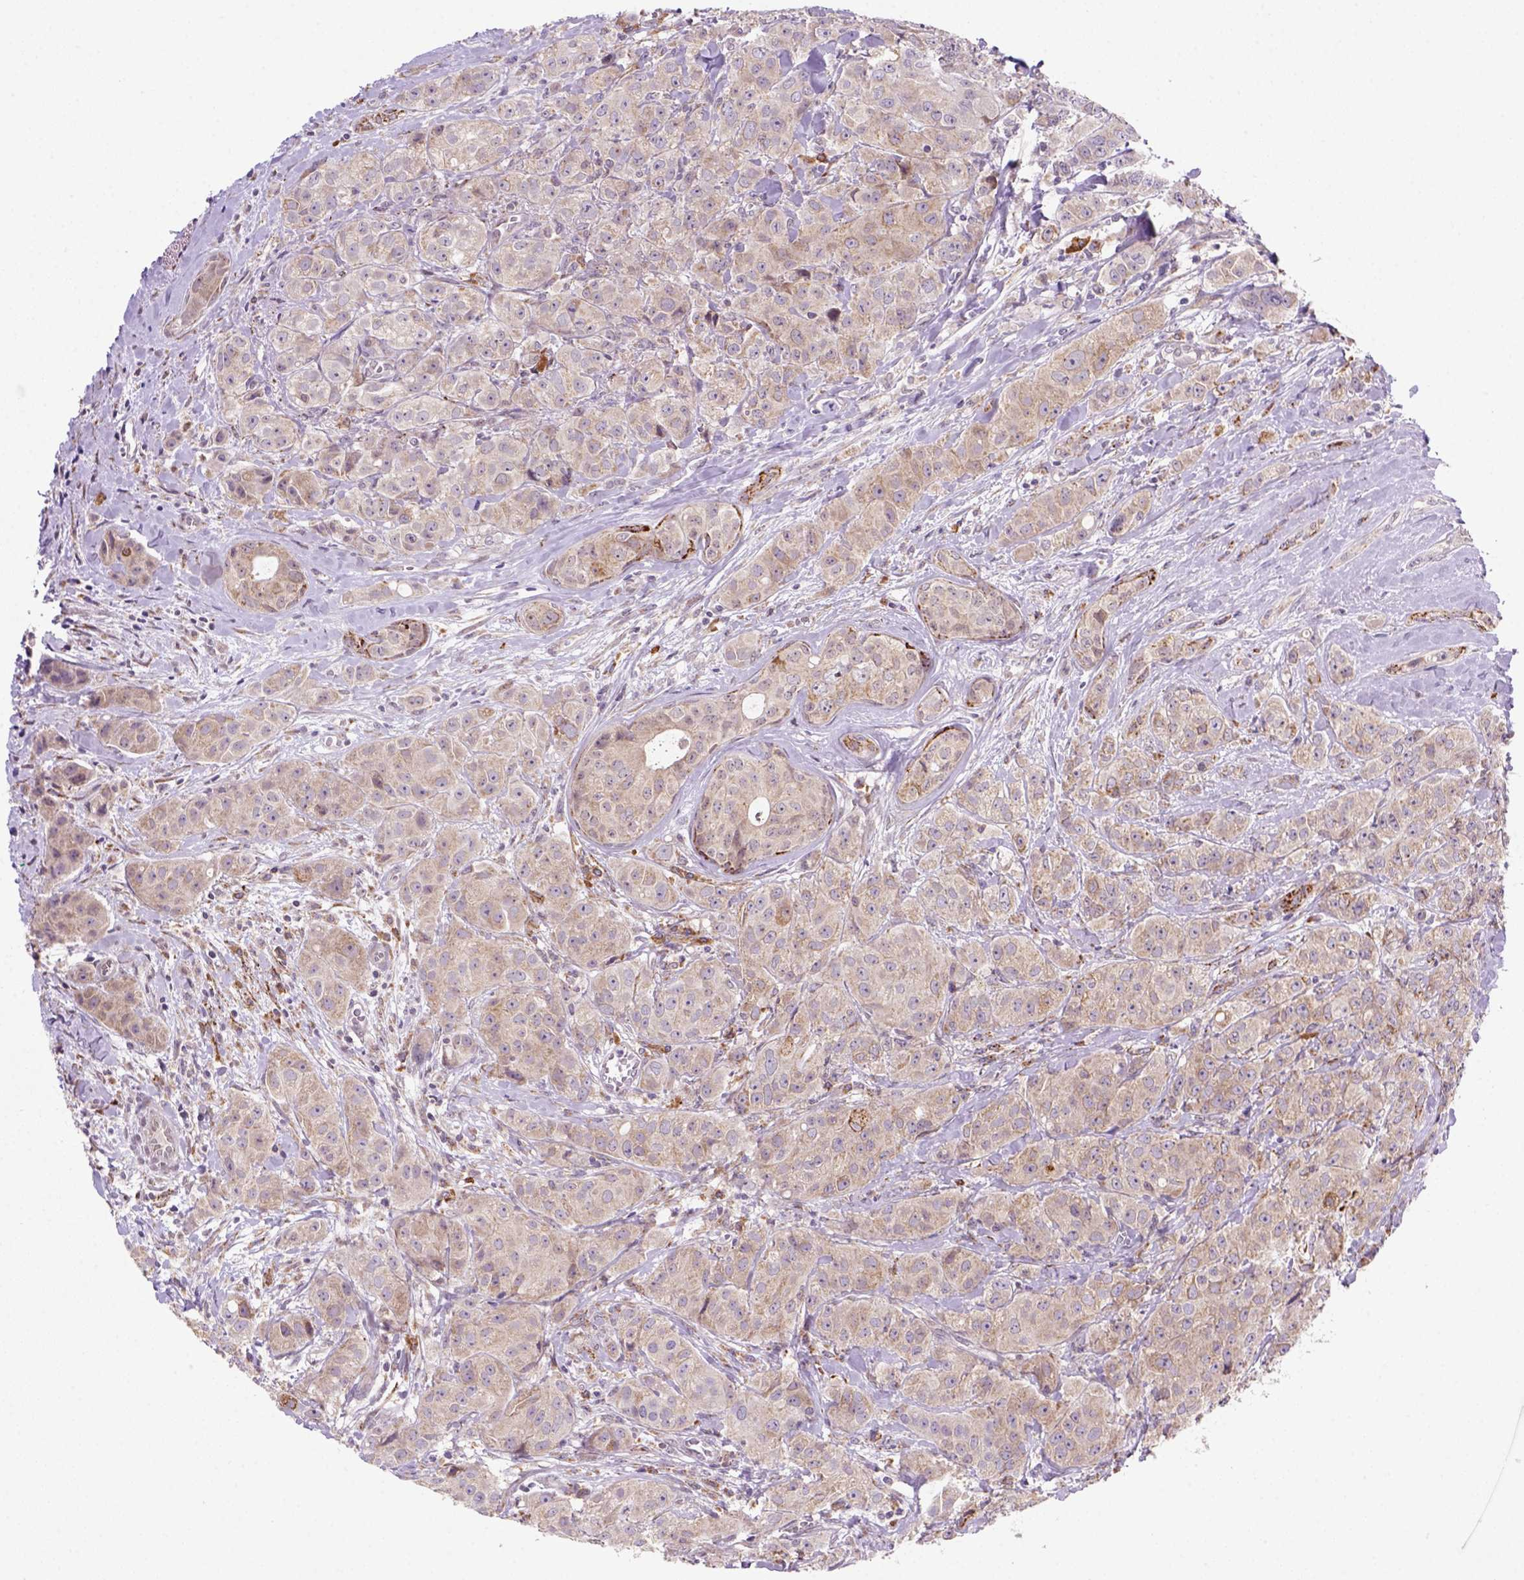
{"staining": {"intensity": "moderate", "quantity": "25%-75%", "location": "cytoplasmic/membranous"}, "tissue": "breast cancer", "cell_type": "Tumor cells", "image_type": "cancer", "snomed": [{"axis": "morphology", "description": "Duct carcinoma"}, {"axis": "topography", "description": "Breast"}], "caption": "Immunohistochemical staining of human breast cancer (intraductal carcinoma) displays medium levels of moderate cytoplasmic/membranous protein expression in about 25%-75% of tumor cells. (brown staining indicates protein expression, while blue staining denotes nuclei).", "gene": "FZD7", "patient": {"sex": "female", "age": 43}}